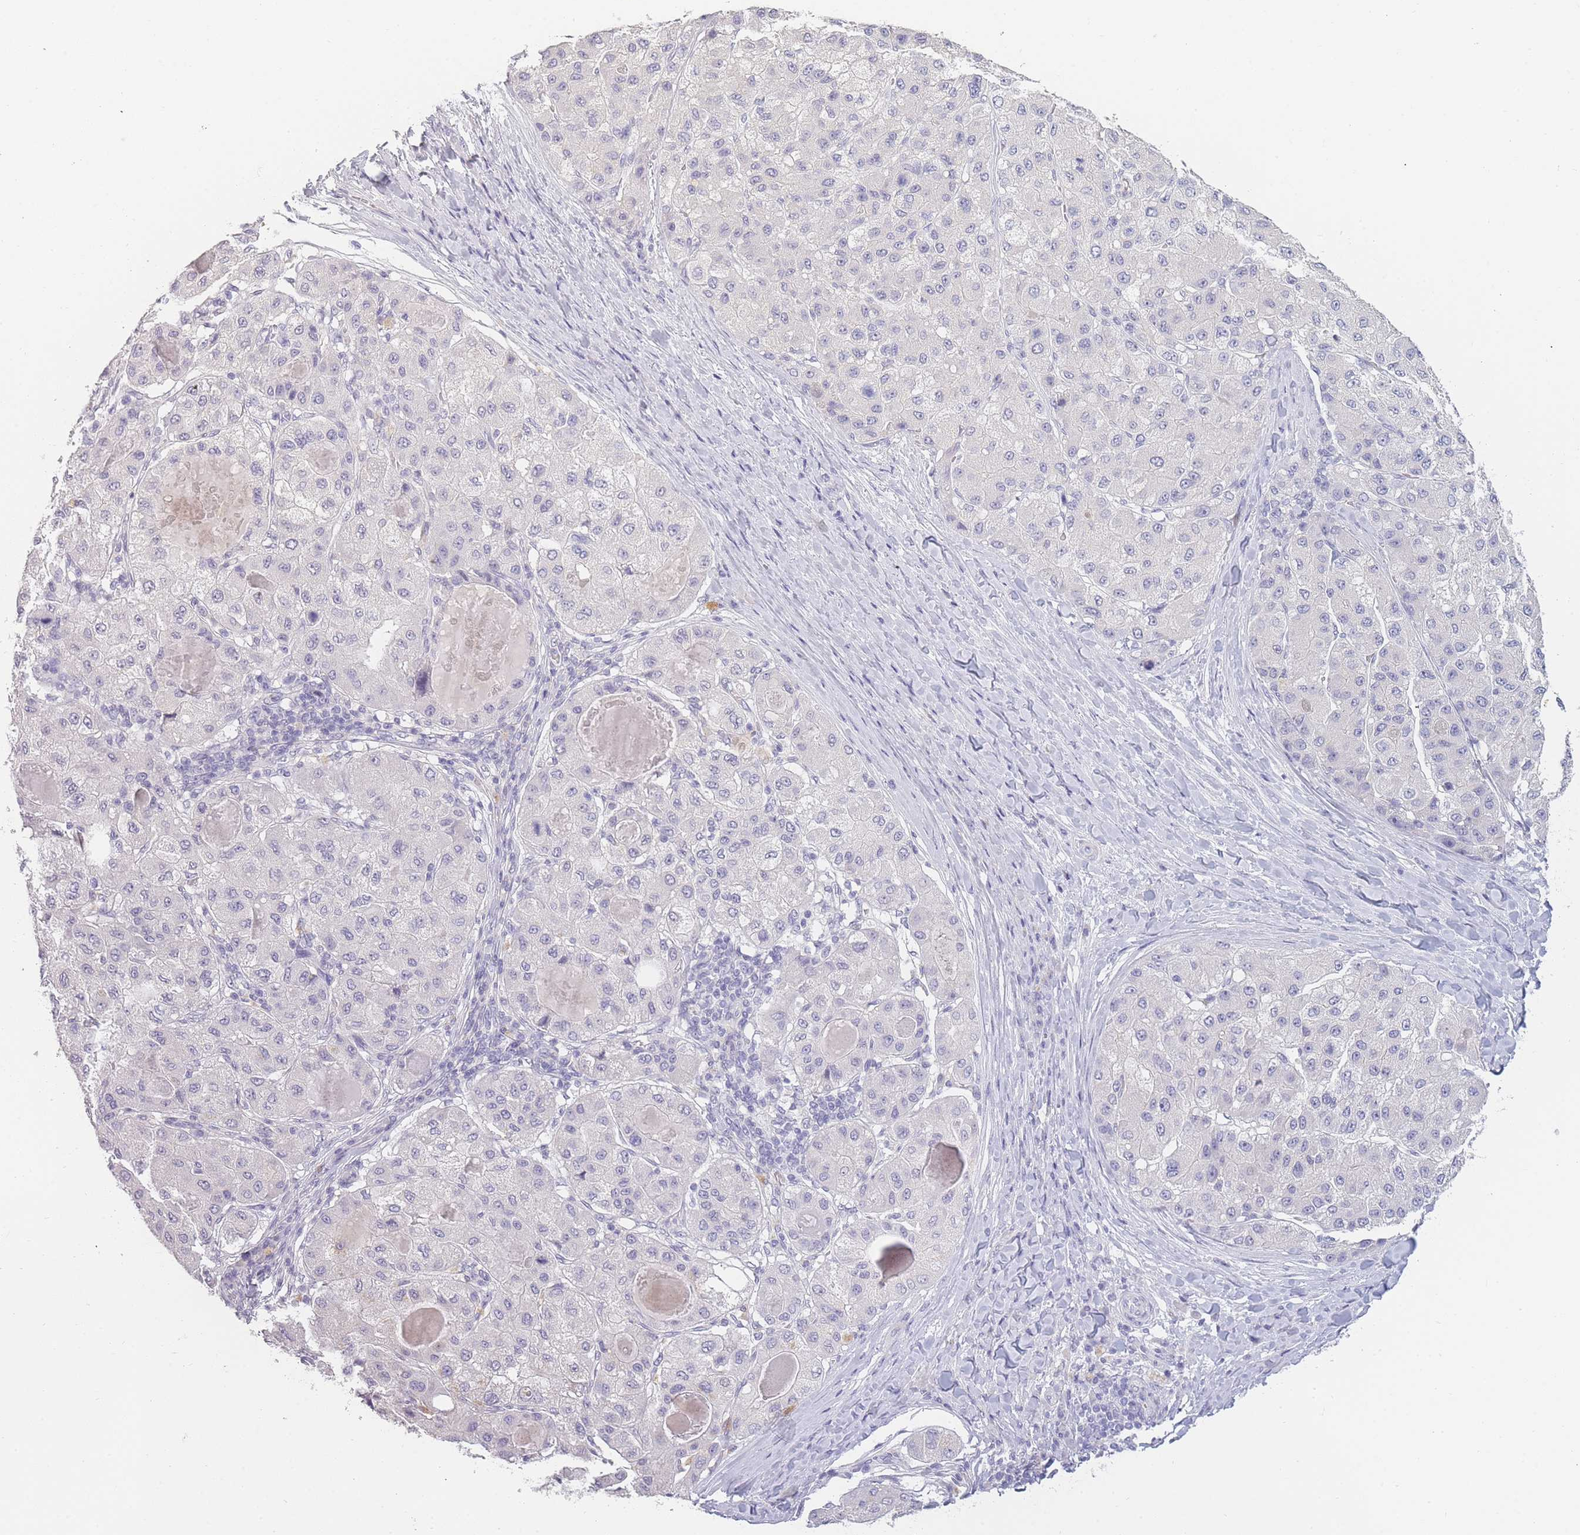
{"staining": {"intensity": "negative", "quantity": "none", "location": "none"}, "tissue": "liver cancer", "cell_type": "Tumor cells", "image_type": "cancer", "snomed": [{"axis": "morphology", "description": "Carcinoma, Hepatocellular, NOS"}, {"axis": "topography", "description": "Liver"}], "caption": "Immunohistochemistry (IHC) micrograph of human liver cancer (hepatocellular carcinoma) stained for a protein (brown), which reveals no positivity in tumor cells. (DAB (3,3'-diaminobenzidine) immunohistochemistry (IHC), high magnification).", "gene": "INS", "patient": {"sex": "male", "age": 80}}